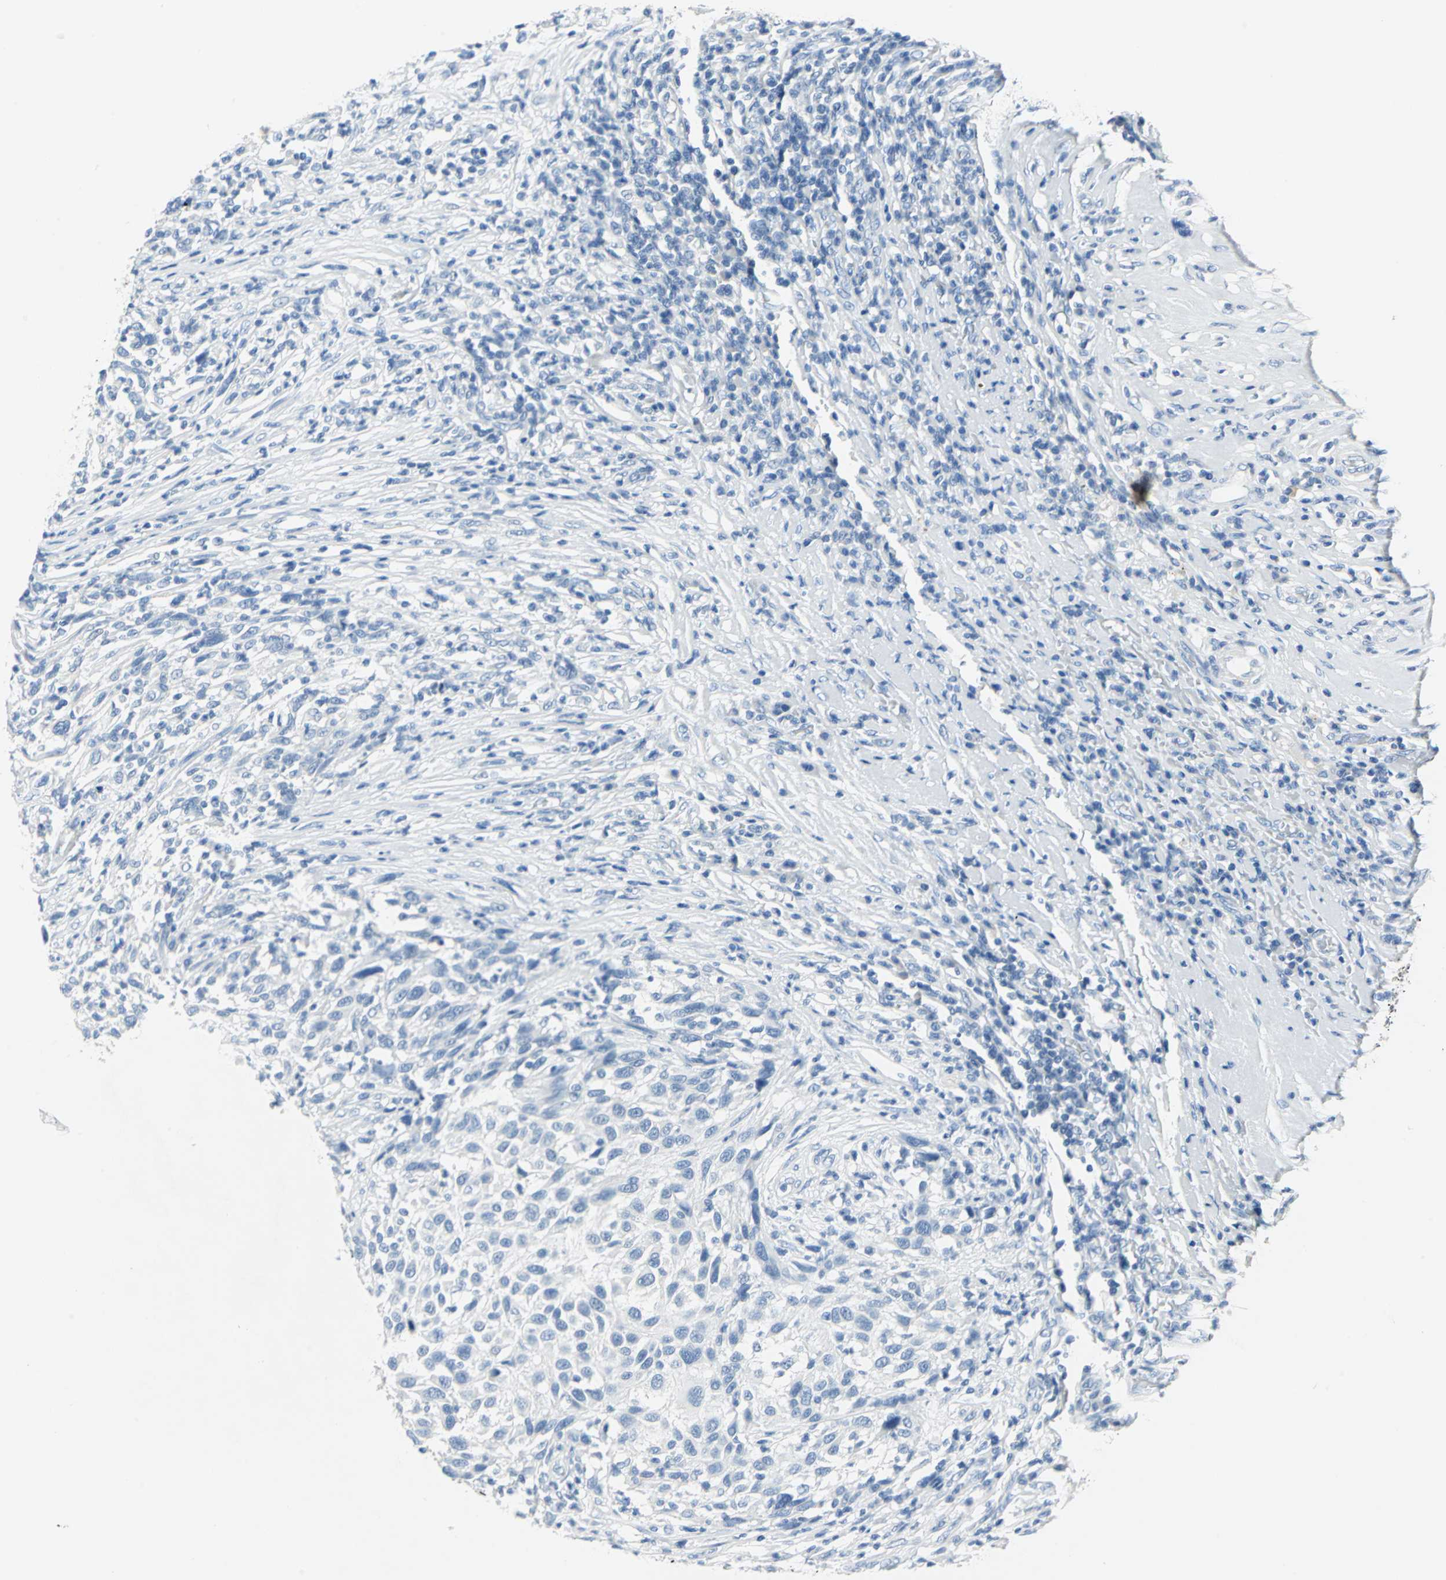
{"staining": {"intensity": "negative", "quantity": "none", "location": "none"}, "tissue": "melanoma", "cell_type": "Tumor cells", "image_type": "cancer", "snomed": [{"axis": "morphology", "description": "Malignant melanoma, Metastatic site"}, {"axis": "topography", "description": "Lymph node"}], "caption": "Immunohistochemistry image of neoplastic tissue: human melanoma stained with DAB (3,3'-diaminobenzidine) demonstrates no significant protein expression in tumor cells.", "gene": "SFN", "patient": {"sex": "male", "age": 61}}